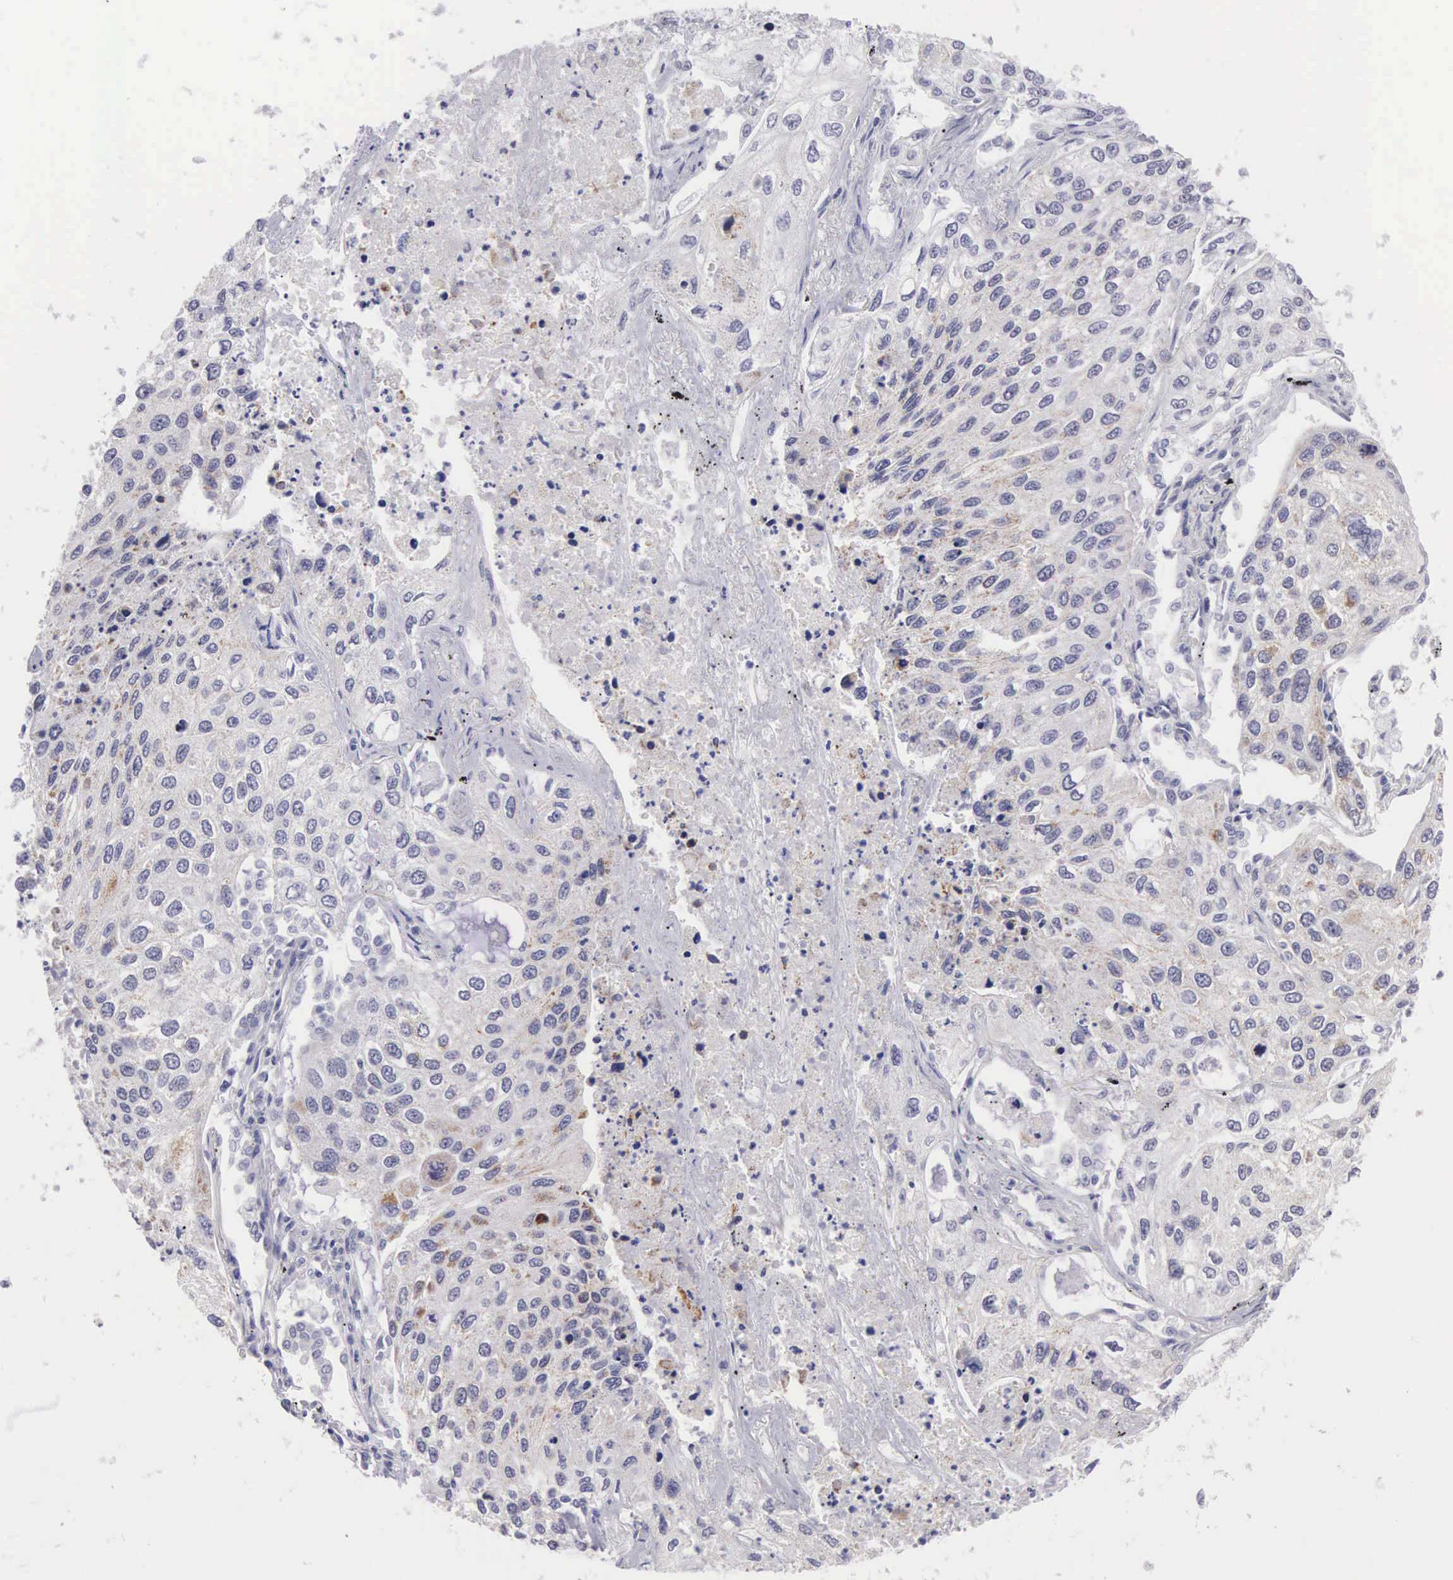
{"staining": {"intensity": "weak", "quantity": "25%-75%", "location": "cytoplasmic/membranous"}, "tissue": "lung cancer", "cell_type": "Tumor cells", "image_type": "cancer", "snomed": [{"axis": "morphology", "description": "Squamous cell carcinoma, NOS"}, {"axis": "topography", "description": "Lung"}], "caption": "A brown stain highlights weak cytoplasmic/membranous expression of a protein in human squamous cell carcinoma (lung) tumor cells.", "gene": "SOX11", "patient": {"sex": "male", "age": 75}}